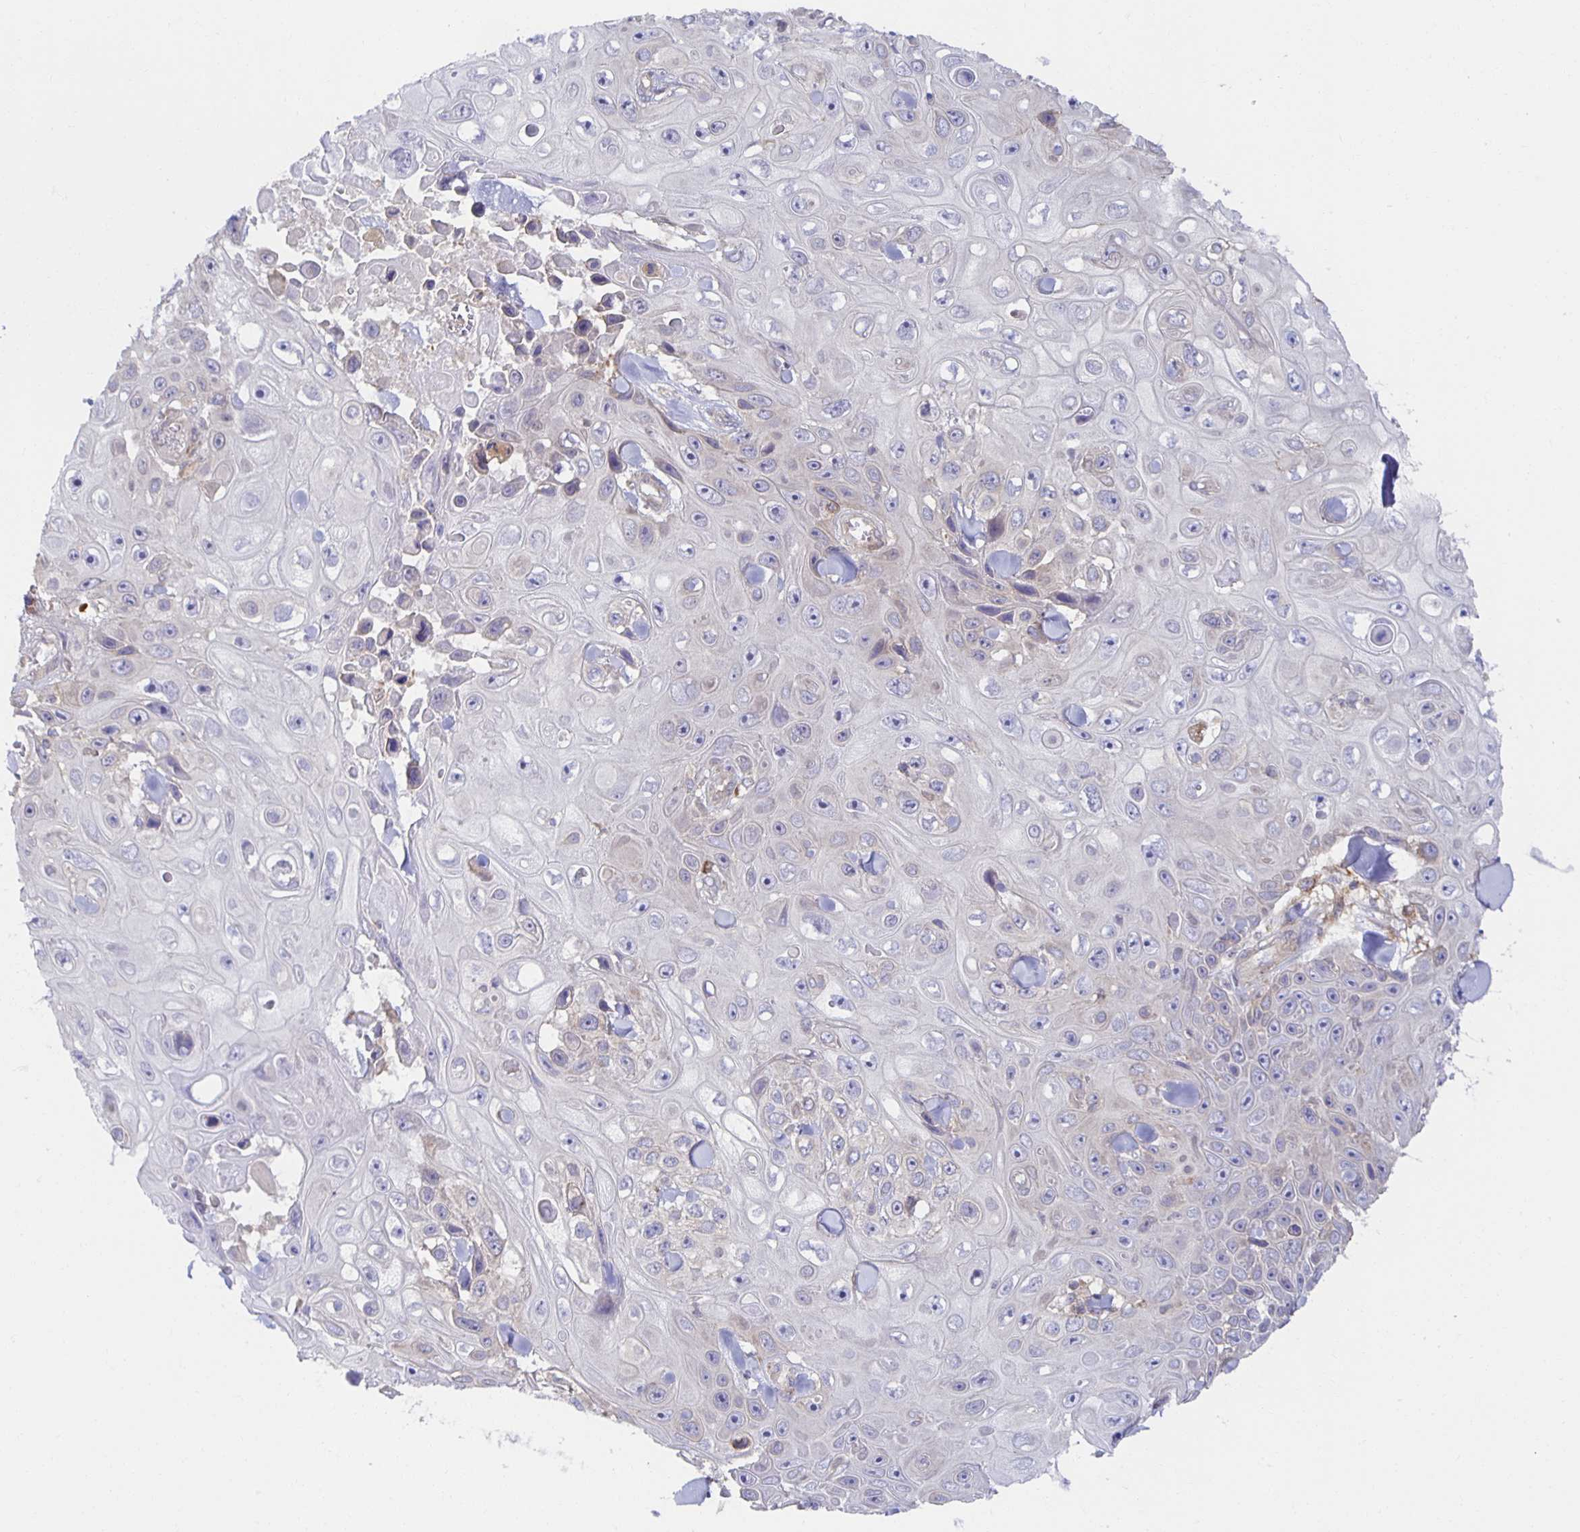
{"staining": {"intensity": "negative", "quantity": "none", "location": "none"}, "tissue": "skin cancer", "cell_type": "Tumor cells", "image_type": "cancer", "snomed": [{"axis": "morphology", "description": "Squamous cell carcinoma, NOS"}, {"axis": "topography", "description": "Skin"}], "caption": "Human skin cancer stained for a protein using immunohistochemistry (IHC) reveals no positivity in tumor cells.", "gene": "BAD", "patient": {"sex": "male", "age": 82}}